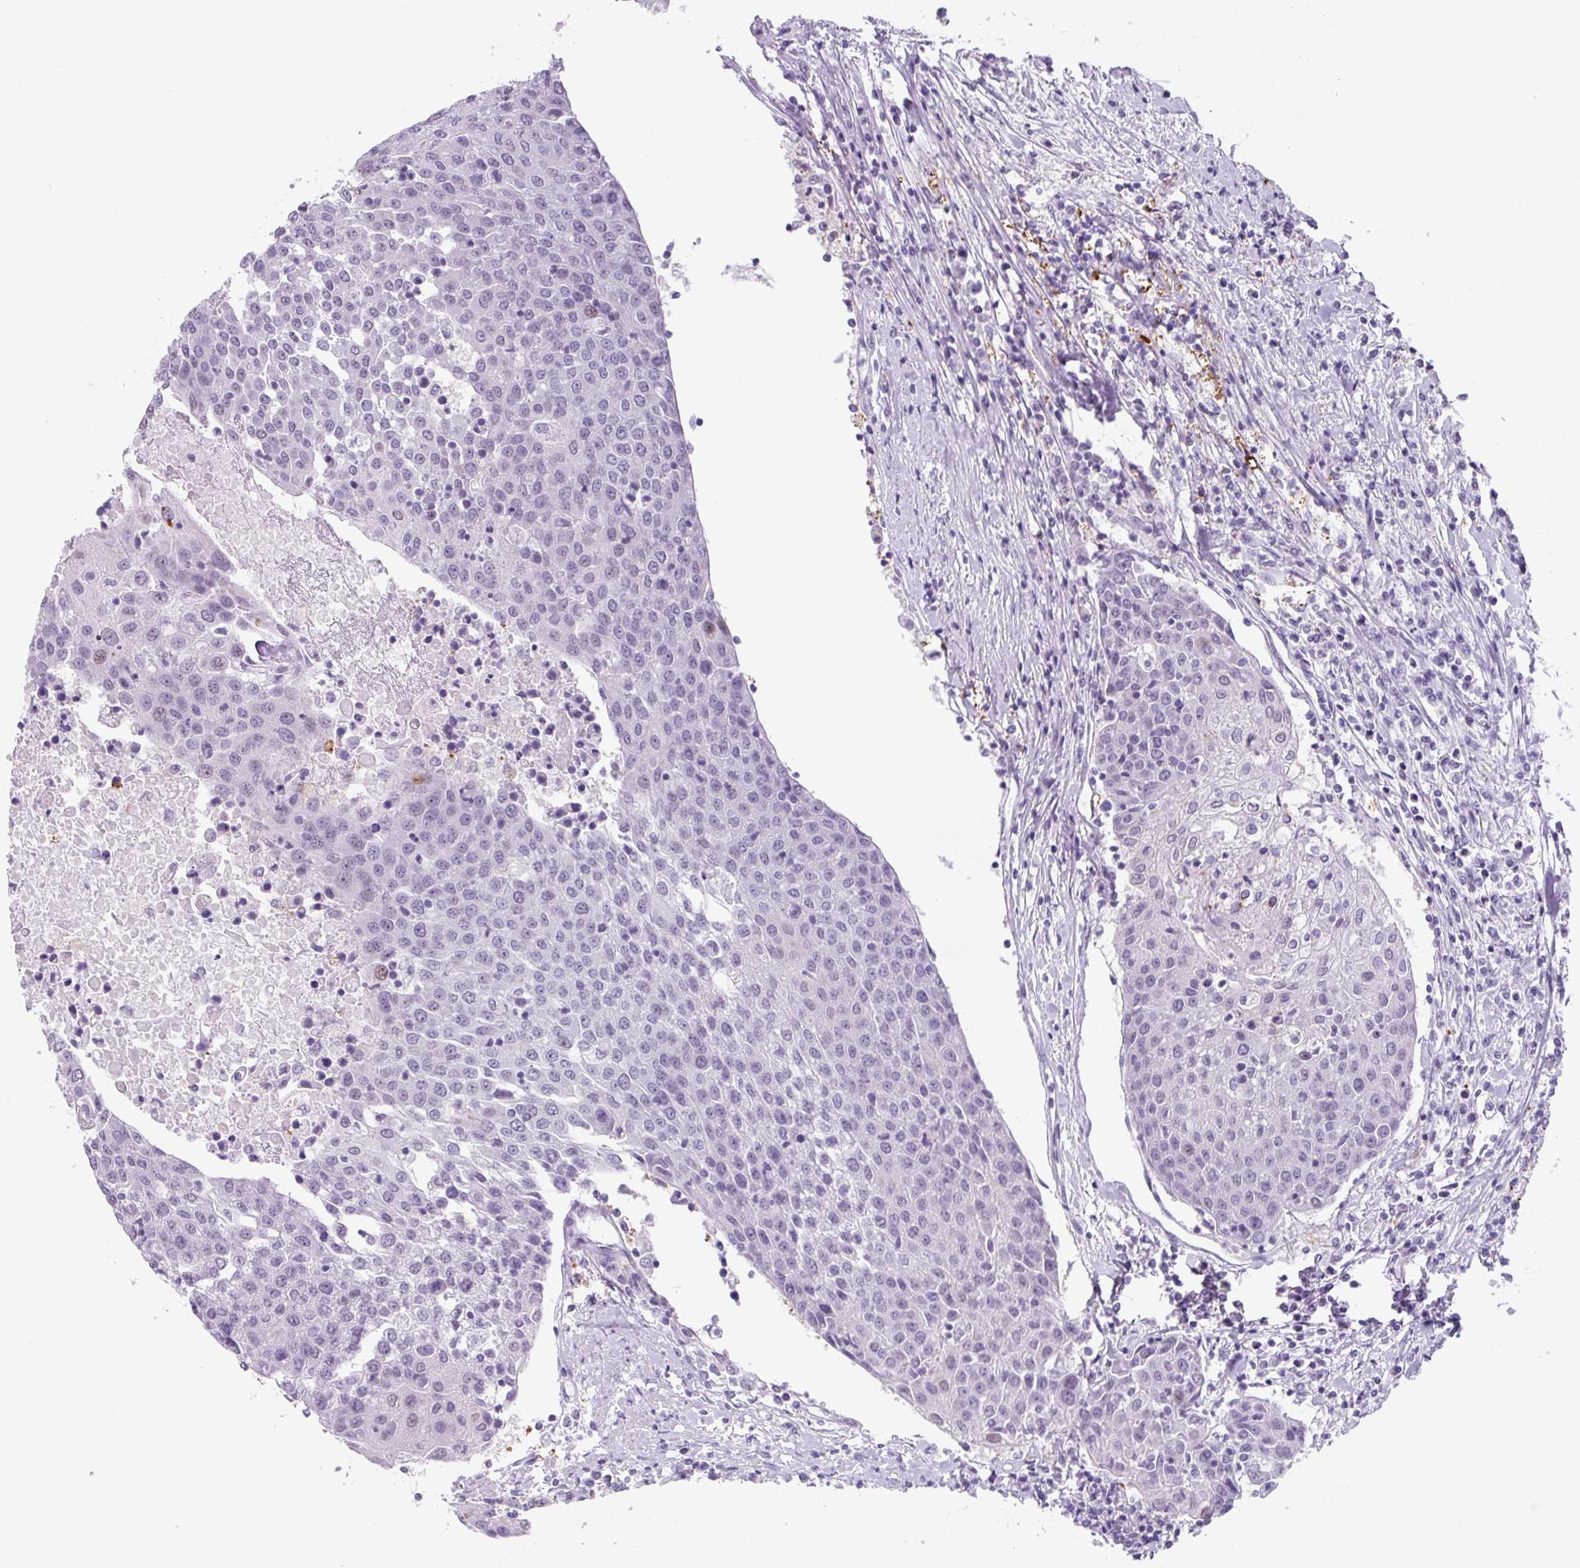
{"staining": {"intensity": "negative", "quantity": "none", "location": "none"}, "tissue": "urothelial cancer", "cell_type": "Tumor cells", "image_type": "cancer", "snomed": [{"axis": "morphology", "description": "Urothelial carcinoma, High grade"}, {"axis": "topography", "description": "Urinary bladder"}], "caption": "Tumor cells are negative for brown protein staining in urothelial cancer.", "gene": "TNFRSF8", "patient": {"sex": "female", "age": 85}}